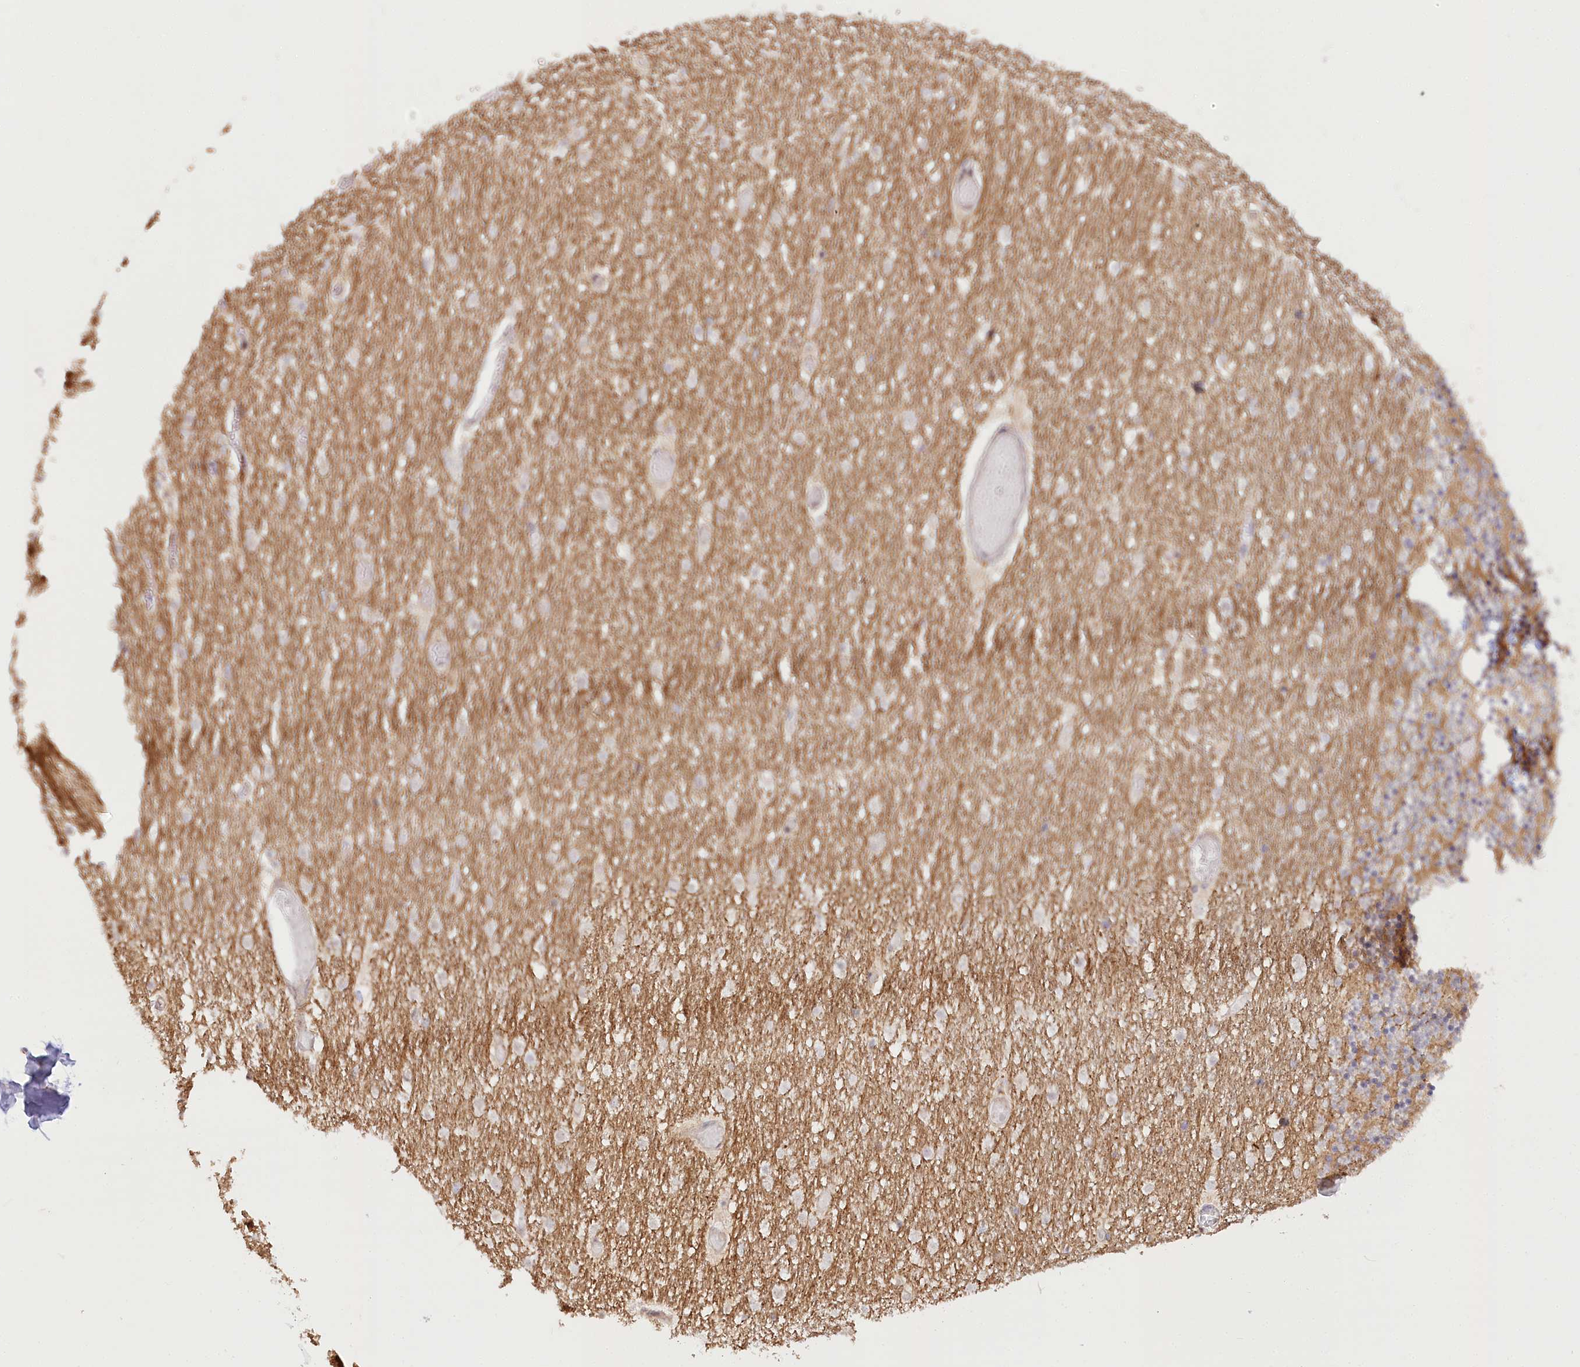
{"staining": {"intensity": "moderate", "quantity": "25%-75%", "location": "cytoplasmic/membranous"}, "tissue": "cerebellum", "cell_type": "Cells in granular layer", "image_type": "normal", "snomed": [{"axis": "morphology", "description": "Normal tissue, NOS"}, {"axis": "topography", "description": "Cerebellum"}], "caption": "The image demonstrates immunohistochemical staining of unremarkable cerebellum. There is moderate cytoplasmic/membranous staining is appreciated in about 25%-75% of cells in granular layer.", "gene": "CEP70", "patient": {"sex": "female", "age": 28}}